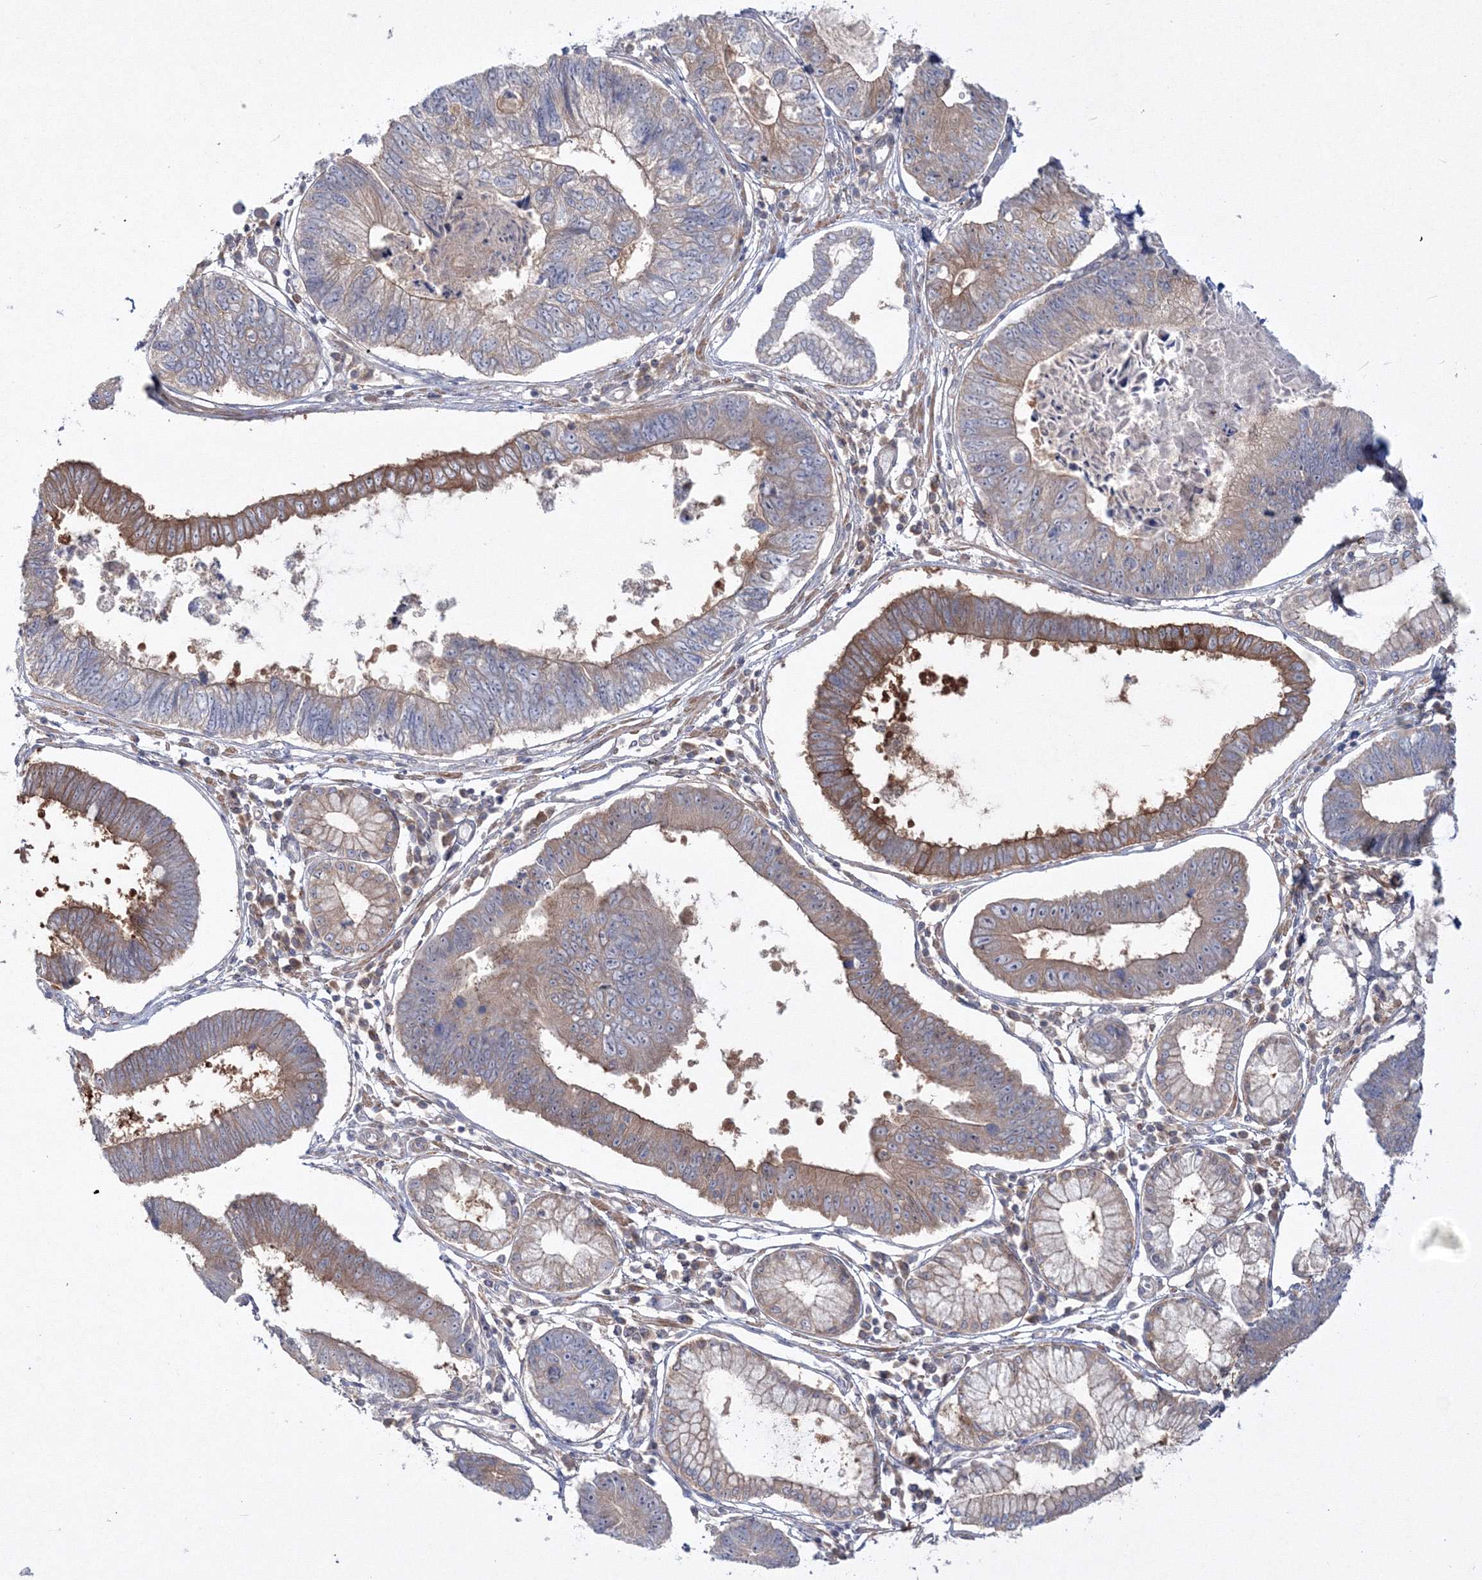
{"staining": {"intensity": "moderate", "quantity": "25%-75%", "location": "cytoplasmic/membranous"}, "tissue": "stomach cancer", "cell_type": "Tumor cells", "image_type": "cancer", "snomed": [{"axis": "morphology", "description": "Adenocarcinoma, NOS"}, {"axis": "topography", "description": "Stomach"}], "caption": "This is a micrograph of immunohistochemistry (IHC) staining of stomach cancer, which shows moderate expression in the cytoplasmic/membranous of tumor cells.", "gene": "IPMK", "patient": {"sex": "male", "age": 59}}